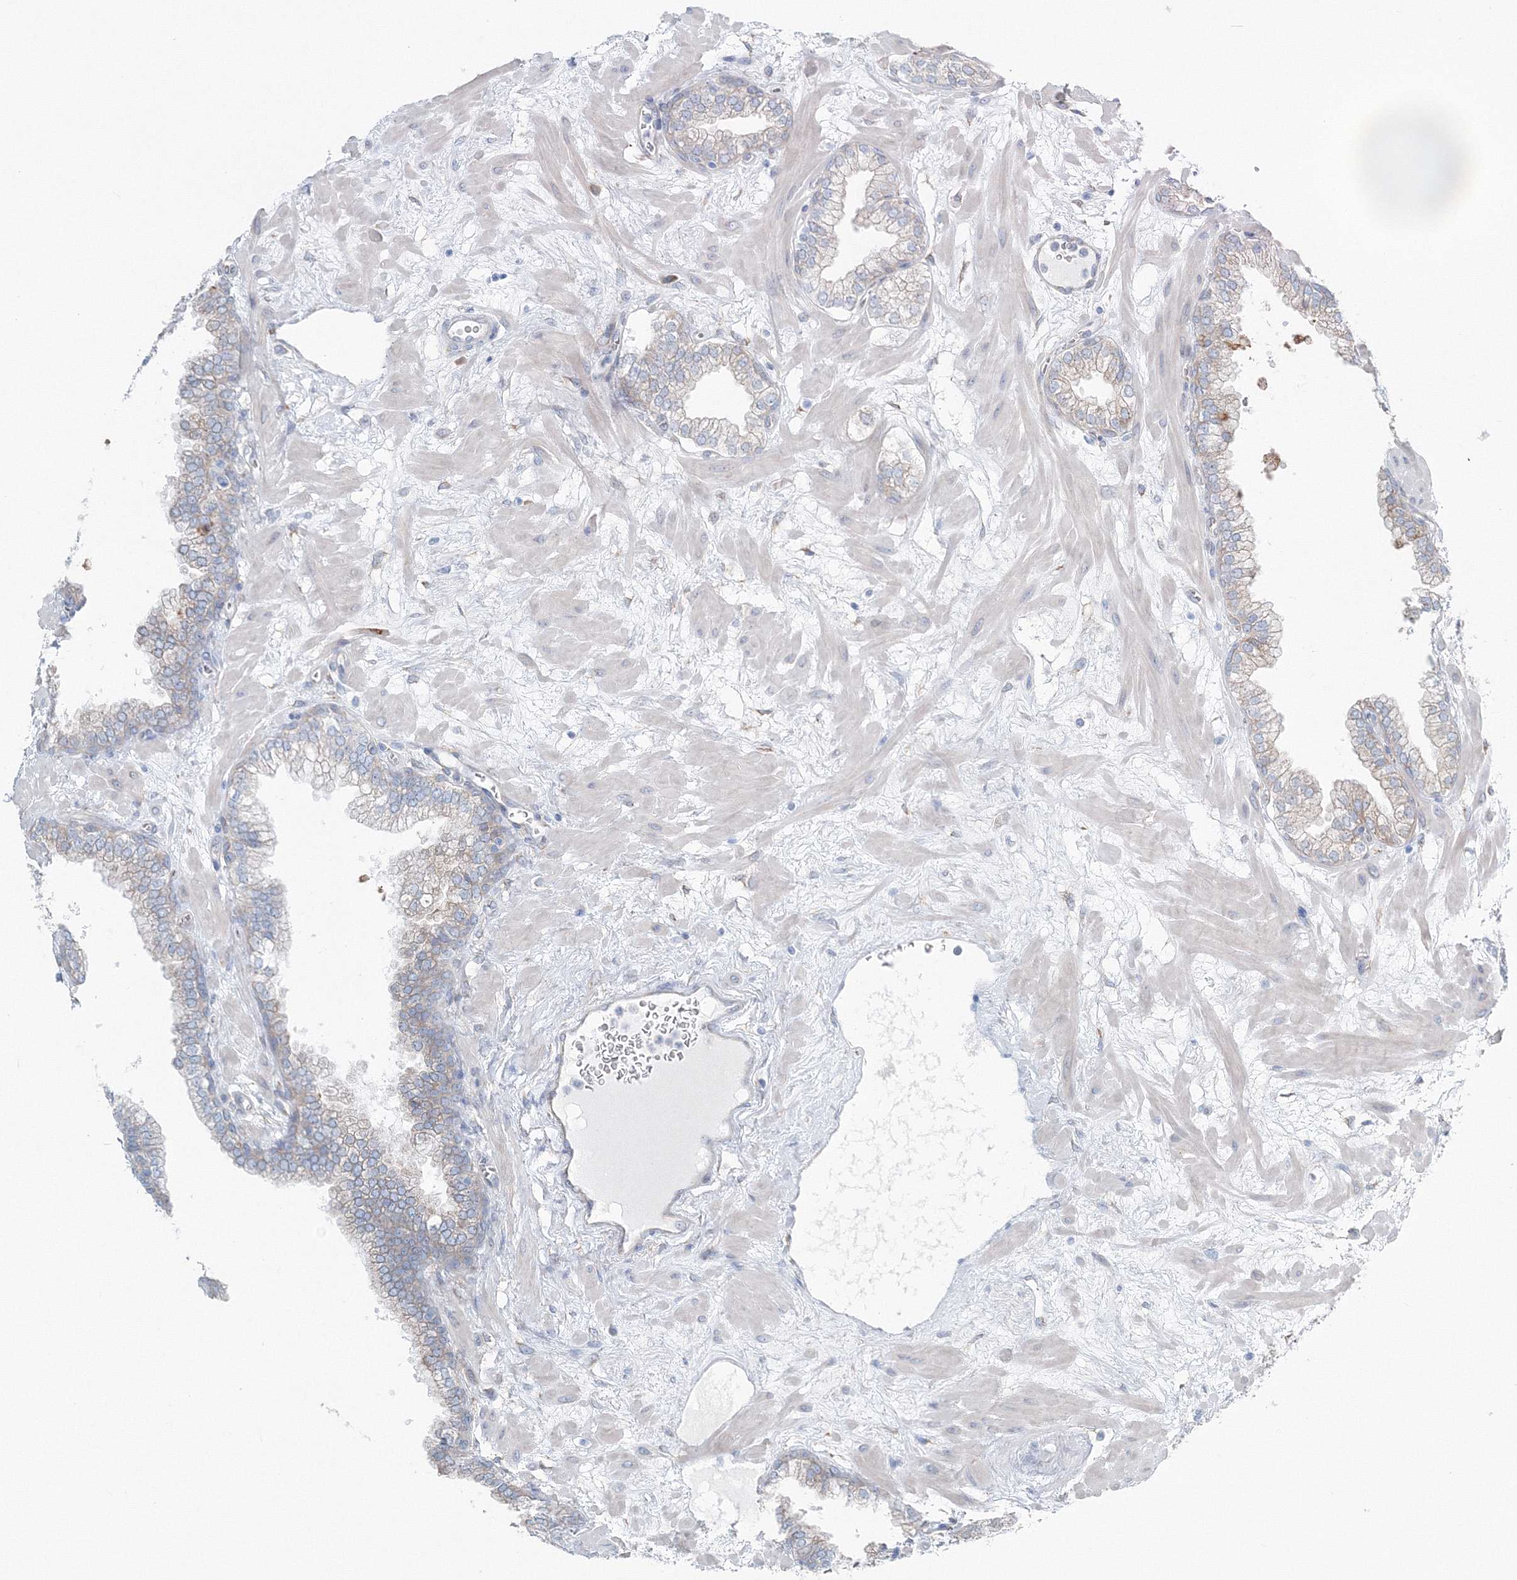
{"staining": {"intensity": "weak", "quantity": "25%-75%", "location": "cytoplasmic/membranous"}, "tissue": "prostate", "cell_type": "Glandular cells", "image_type": "normal", "snomed": [{"axis": "morphology", "description": "Normal tissue, NOS"}, {"axis": "morphology", "description": "Urothelial carcinoma, Low grade"}, {"axis": "topography", "description": "Urinary bladder"}, {"axis": "topography", "description": "Prostate"}], "caption": "Prostate stained with a brown dye exhibits weak cytoplasmic/membranous positive staining in about 25%-75% of glandular cells.", "gene": "ENSG00000285283", "patient": {"sex": "male", "age": 60}}